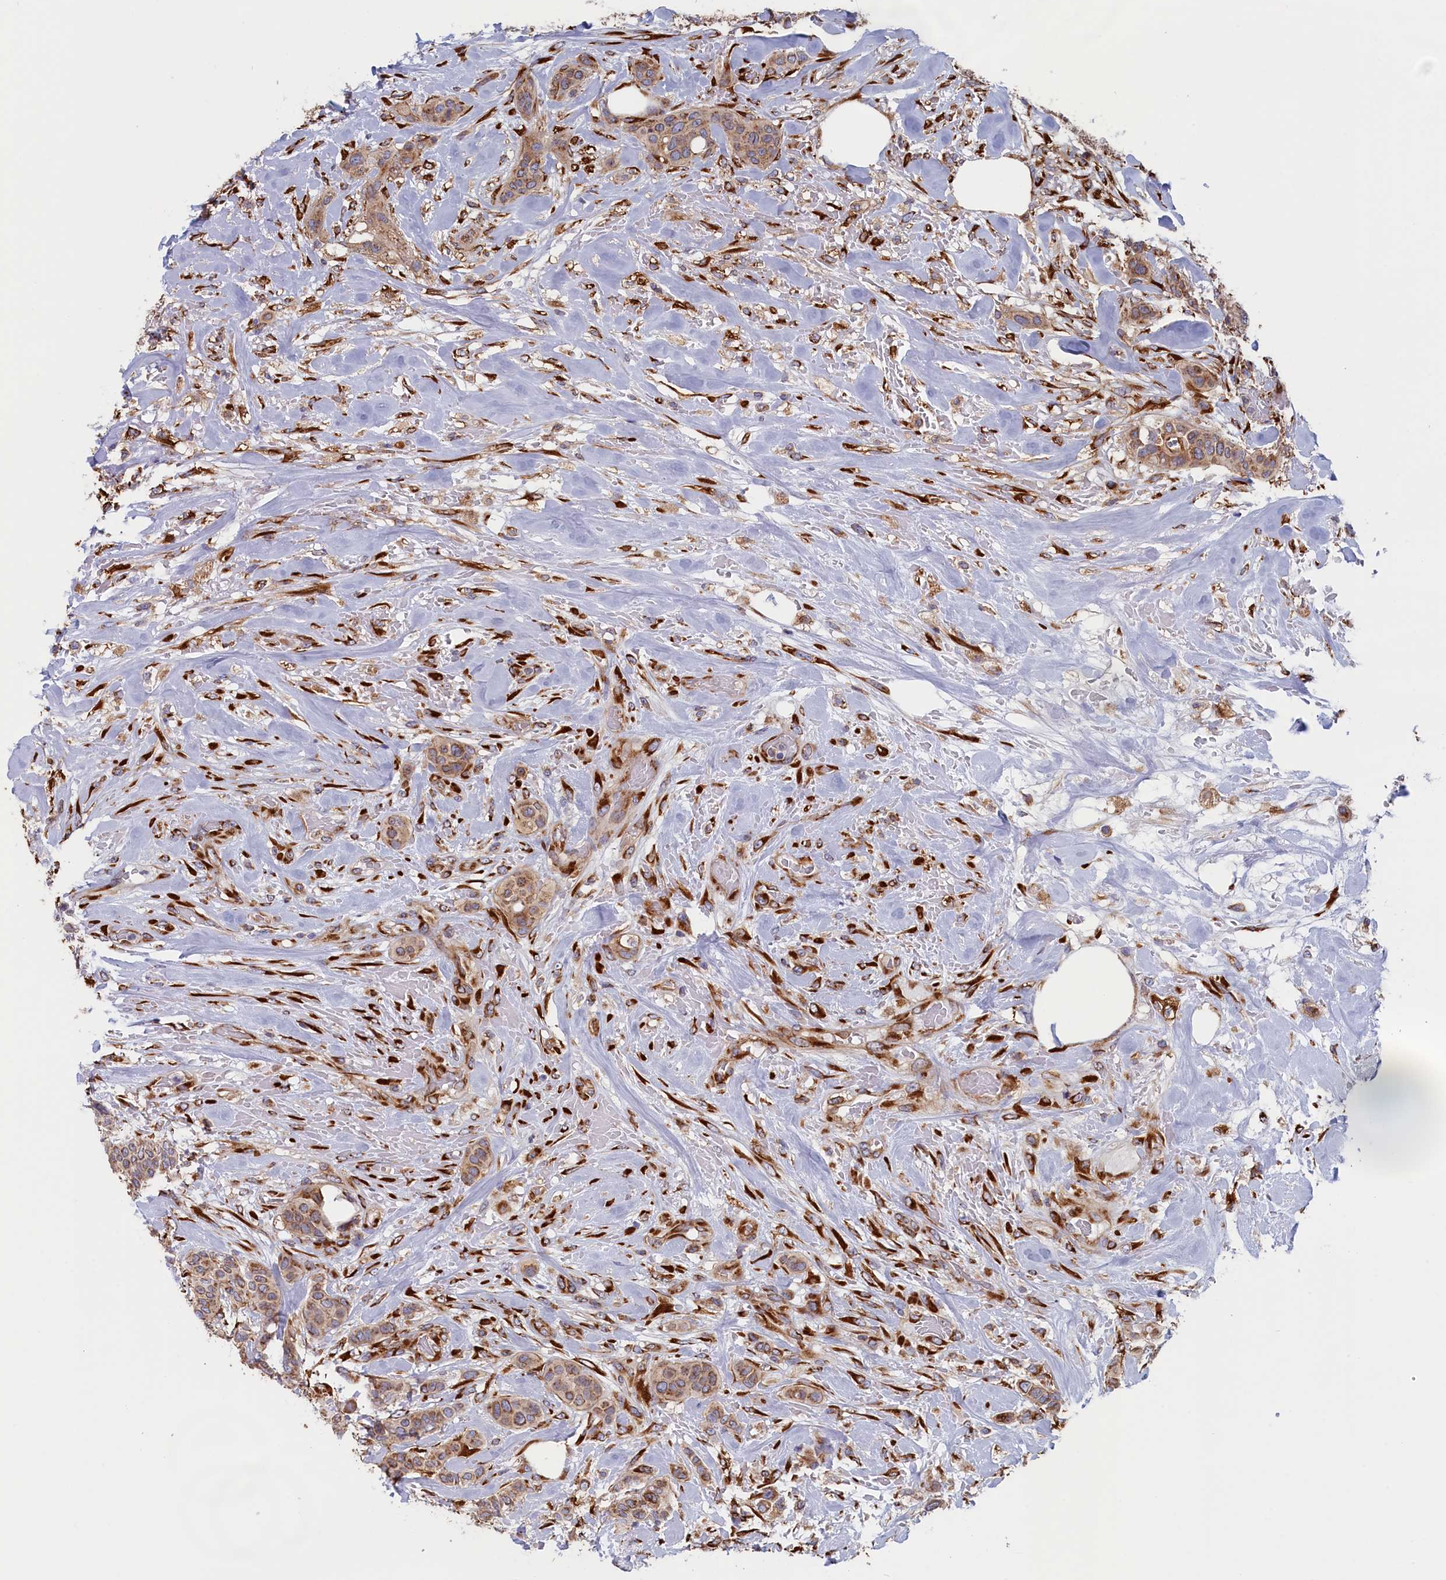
{"staining": {"intensity": "moderate", "quantity": ">75%", "location": "cytoplasmic/membranous"}, "tissue": "breast cancer", "cell_type": "Tumor cells", "image_type": "cancer", "snomed": [{"axis": "morphology", "description": "Lobular carcinoma"}, {"axis": "topography", "description": "Breast"}], "caption": "An IHC micrograph of tumor tissue is shown. Protein staining in brown highlights moderate cytoplasmic/membranous positivity in breast lobular carcinoma within tumor cells.", "gene": "CCDC68", "patient": {"sex": "female", "age": 51}}